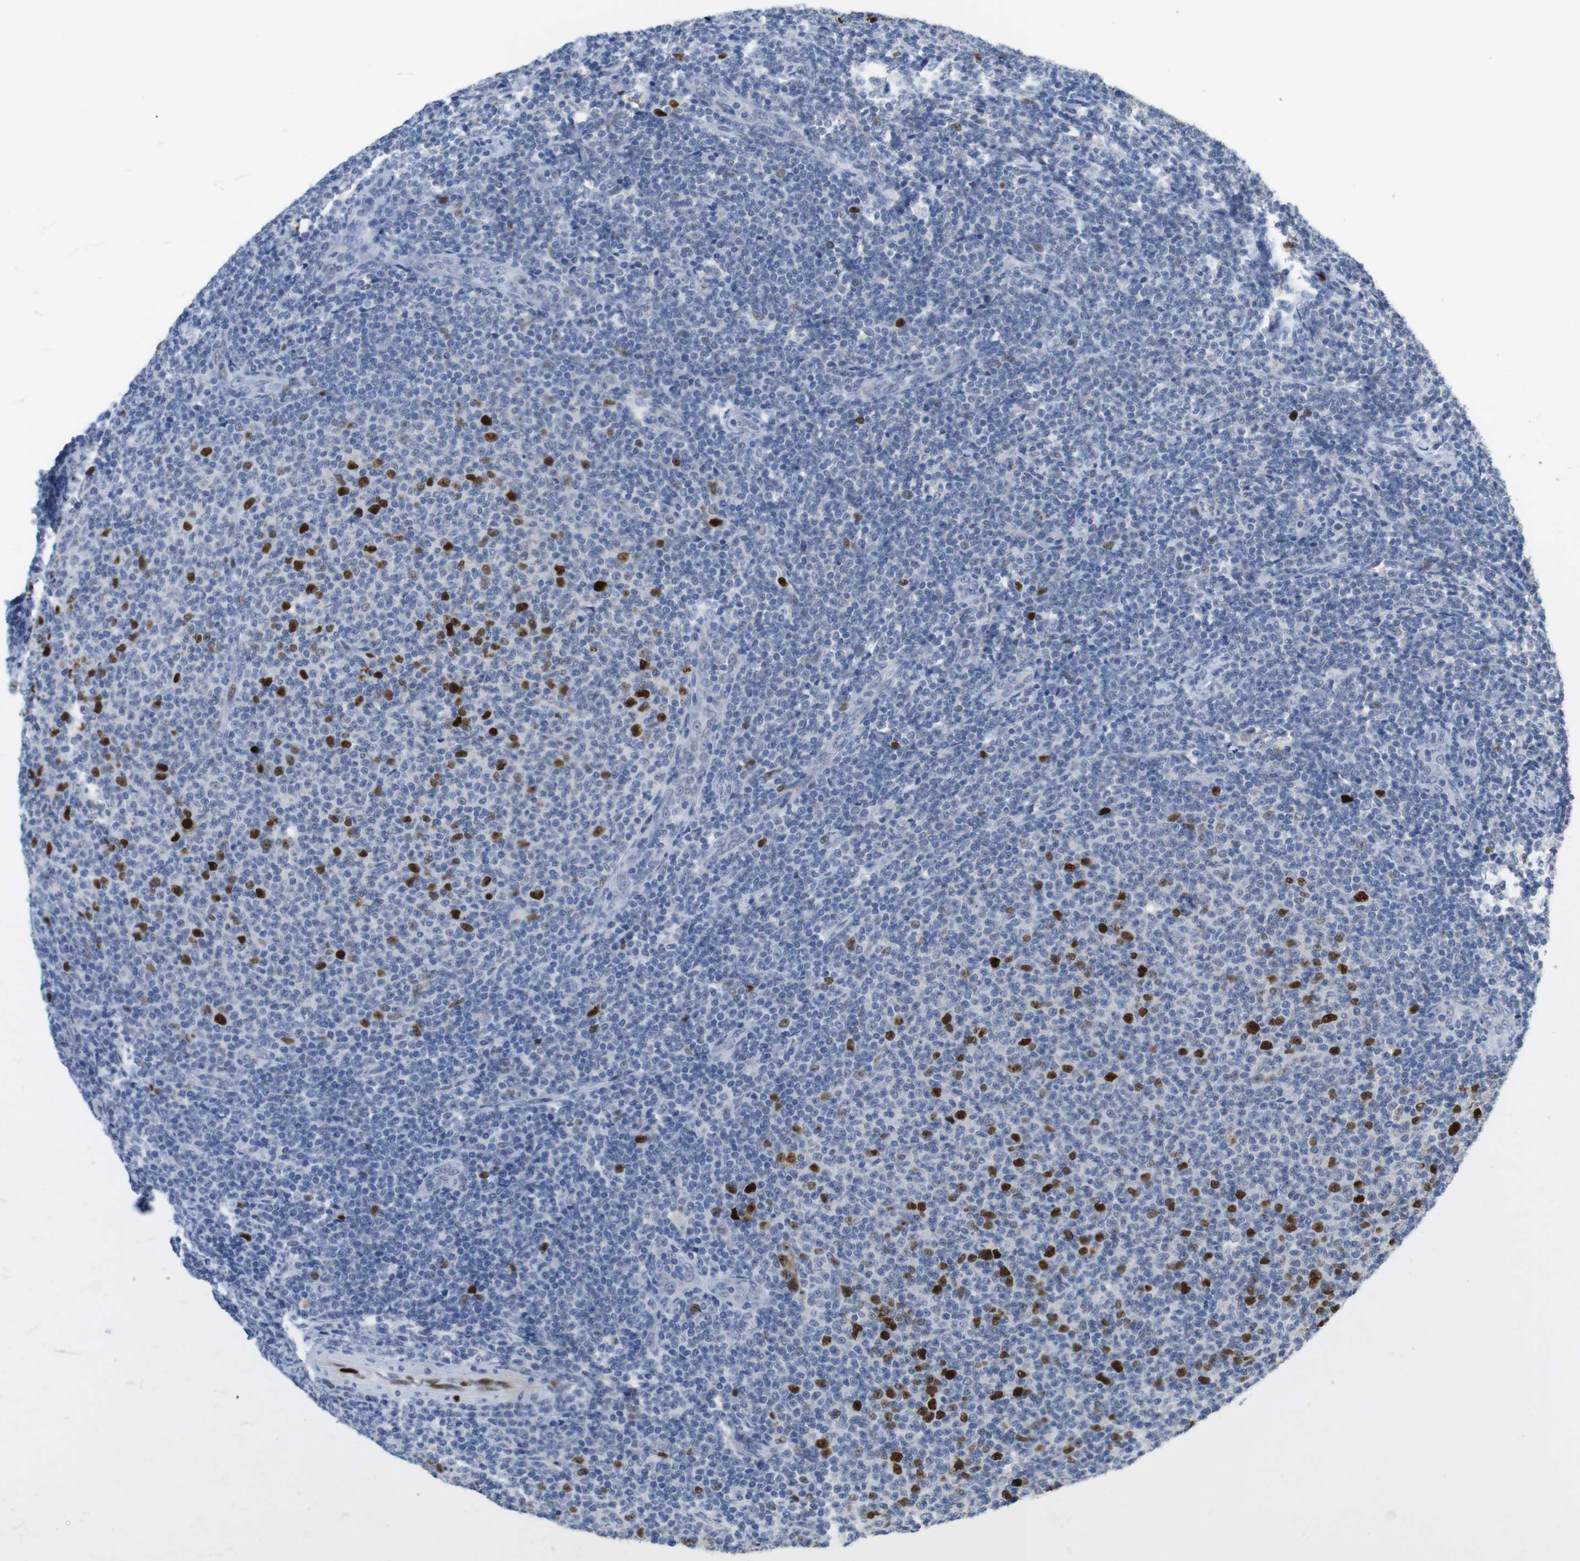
{"staining": {"intensity": "strong", "quantity": "<25%", "location": "nuclear"}, "tissue": "lymphoma", "cell_type": "Tumor cells", "image_type": "cancer", "snomed": [{"axis": "morphology", "description": "Malignant lymphoma, non-Hodgkin's type, Low grade"}, {"axis": "topography", "description": "Lymph node"}], "caption": "Human lymphoma stained with a brown dye demonstrates strong nuclear positive expression in about <25% of tumor cells.", "gene": "KPNA2", "patient": {"sex": "male", "age": 66}}